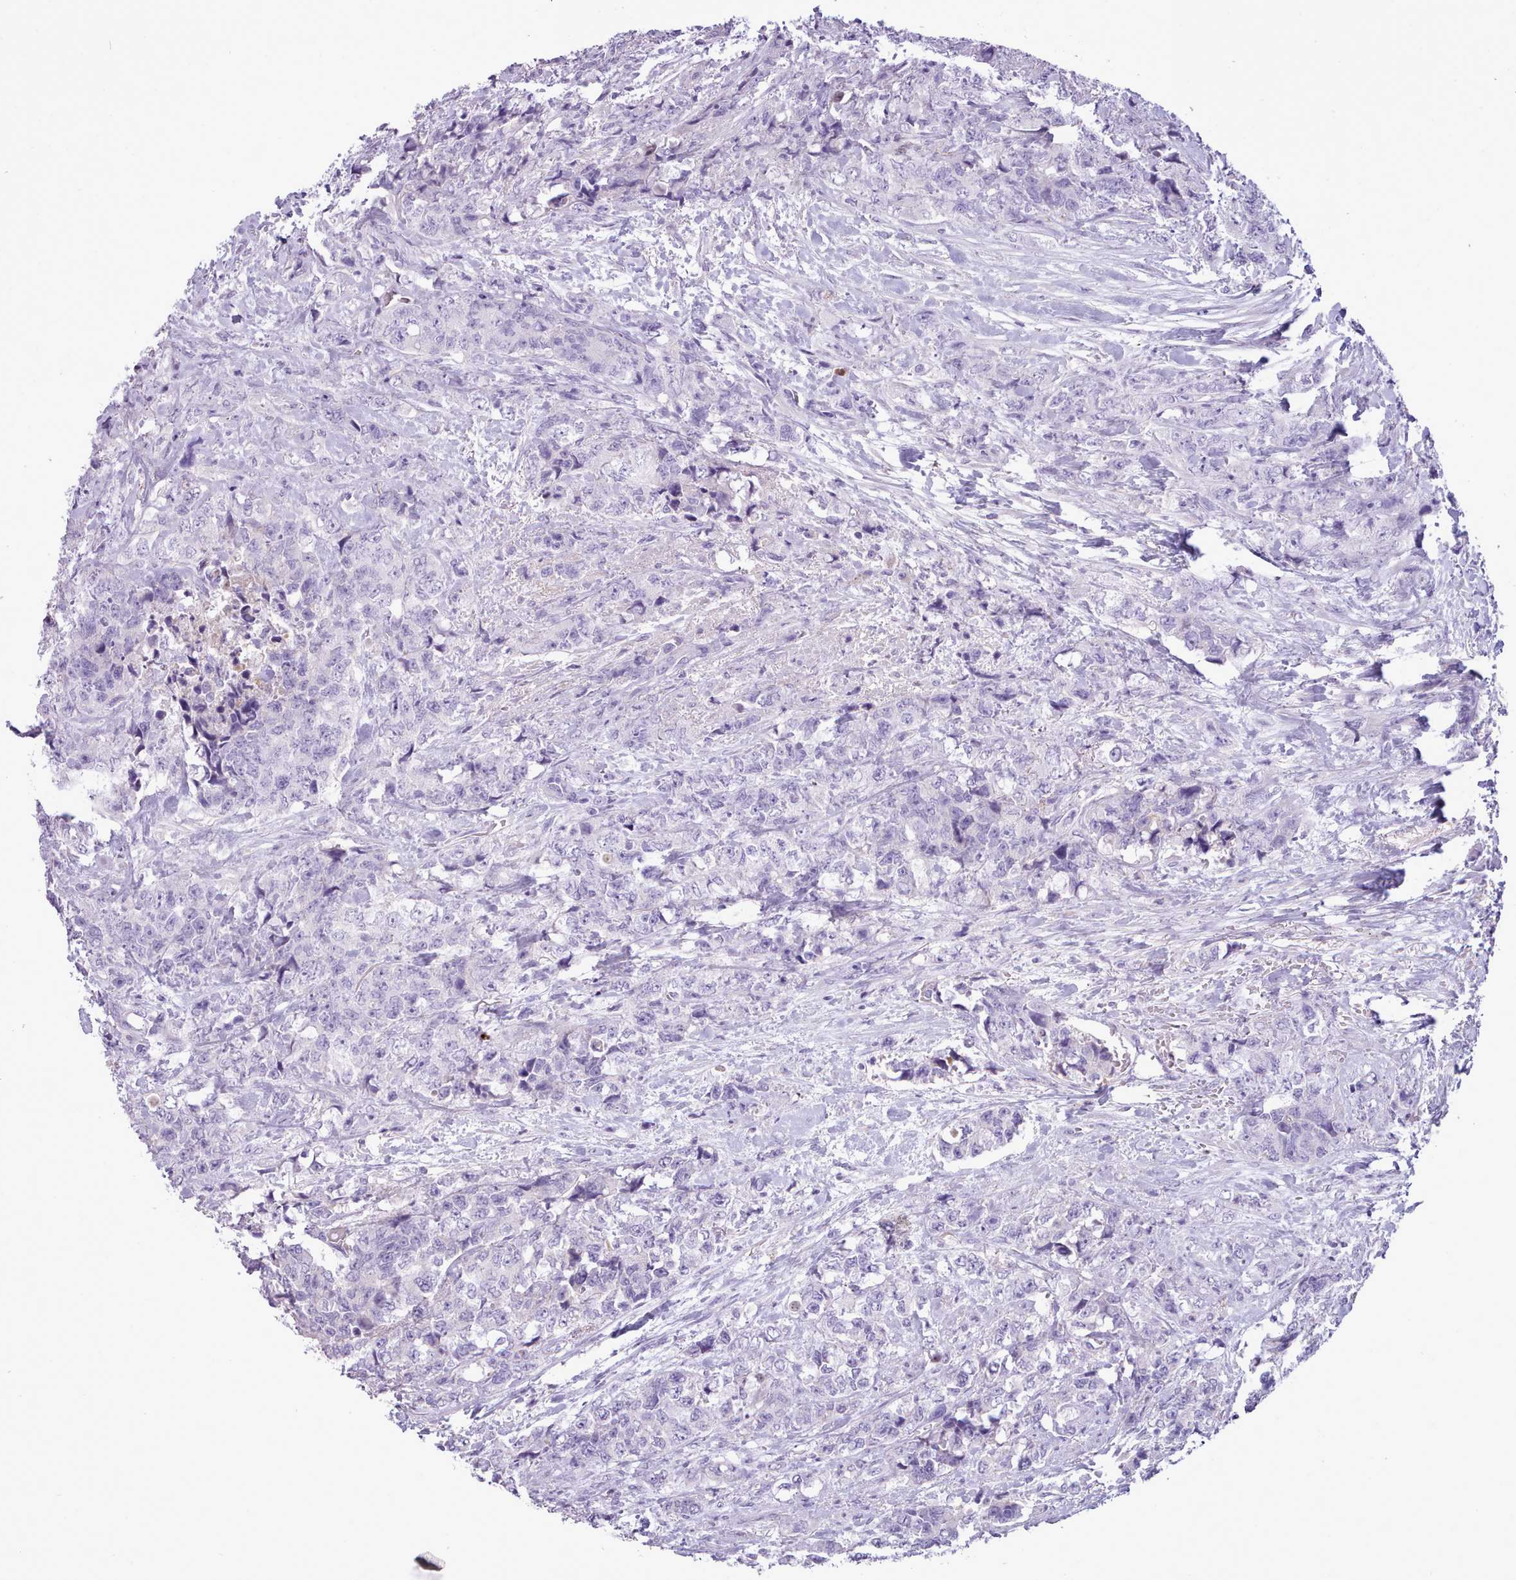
{"staining": {"intensity": "negative", "quantity": "none", "location": "none"}, "tissue": "urothelial cancer", "cell_type": "Tumor cells", "image_type": "cancer", "snomed": [{"axis": "morphology", "description": "Urothelial carcinoma, High grade"}, {"axis": "topography", "description": "Urinary bladder"}], "caption": "Immunohistochemistry (IHC) image of neoplastic tissue: human urothelial cancer stained with DAB displays no significant protein expression in tumor cells.", "gene": "CYP2A13", "patient": {"sex": "female", "age": 78}}